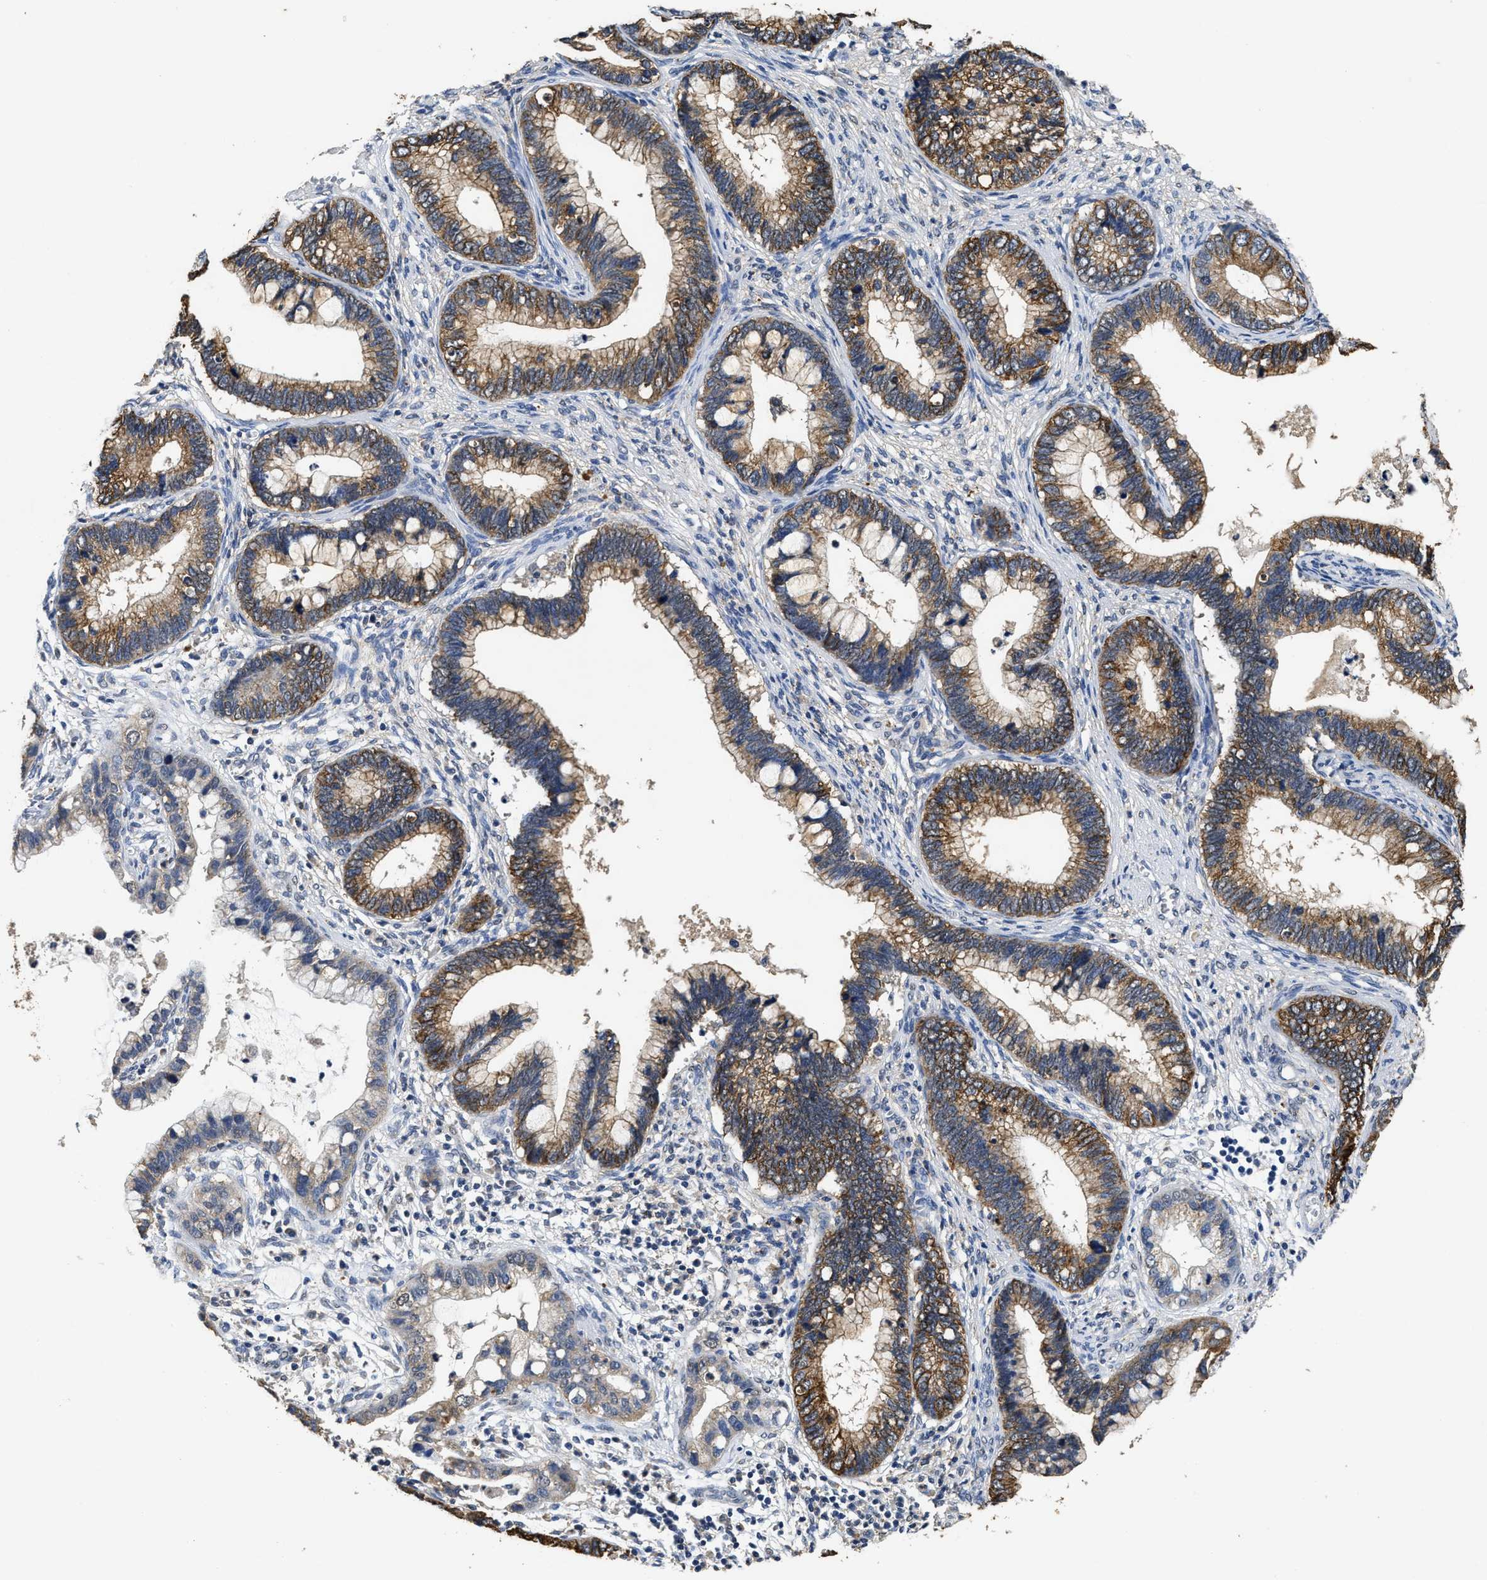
{"staining": {"intensity": "moderate", "quantity": ">75%", "location": "cytoplasmic/membranous"}, "tissue": "cervical cancer", "cell_type": "Tumor cells", "image_type": "cancer", "snomed": [{"axis": "morphology", "description": "Adenocarcinoma, NOS"}, {"axis": "topography", "description": "Cervix"}], "caption": "About >75% of tumor cells in cervical cancer reveal moderate cytoplasmic/membranous protein expression as visualized by brown immunohistochemical staining.", "gene": "CTNNA1", "patient": {"sex": "female", "age": 44}}